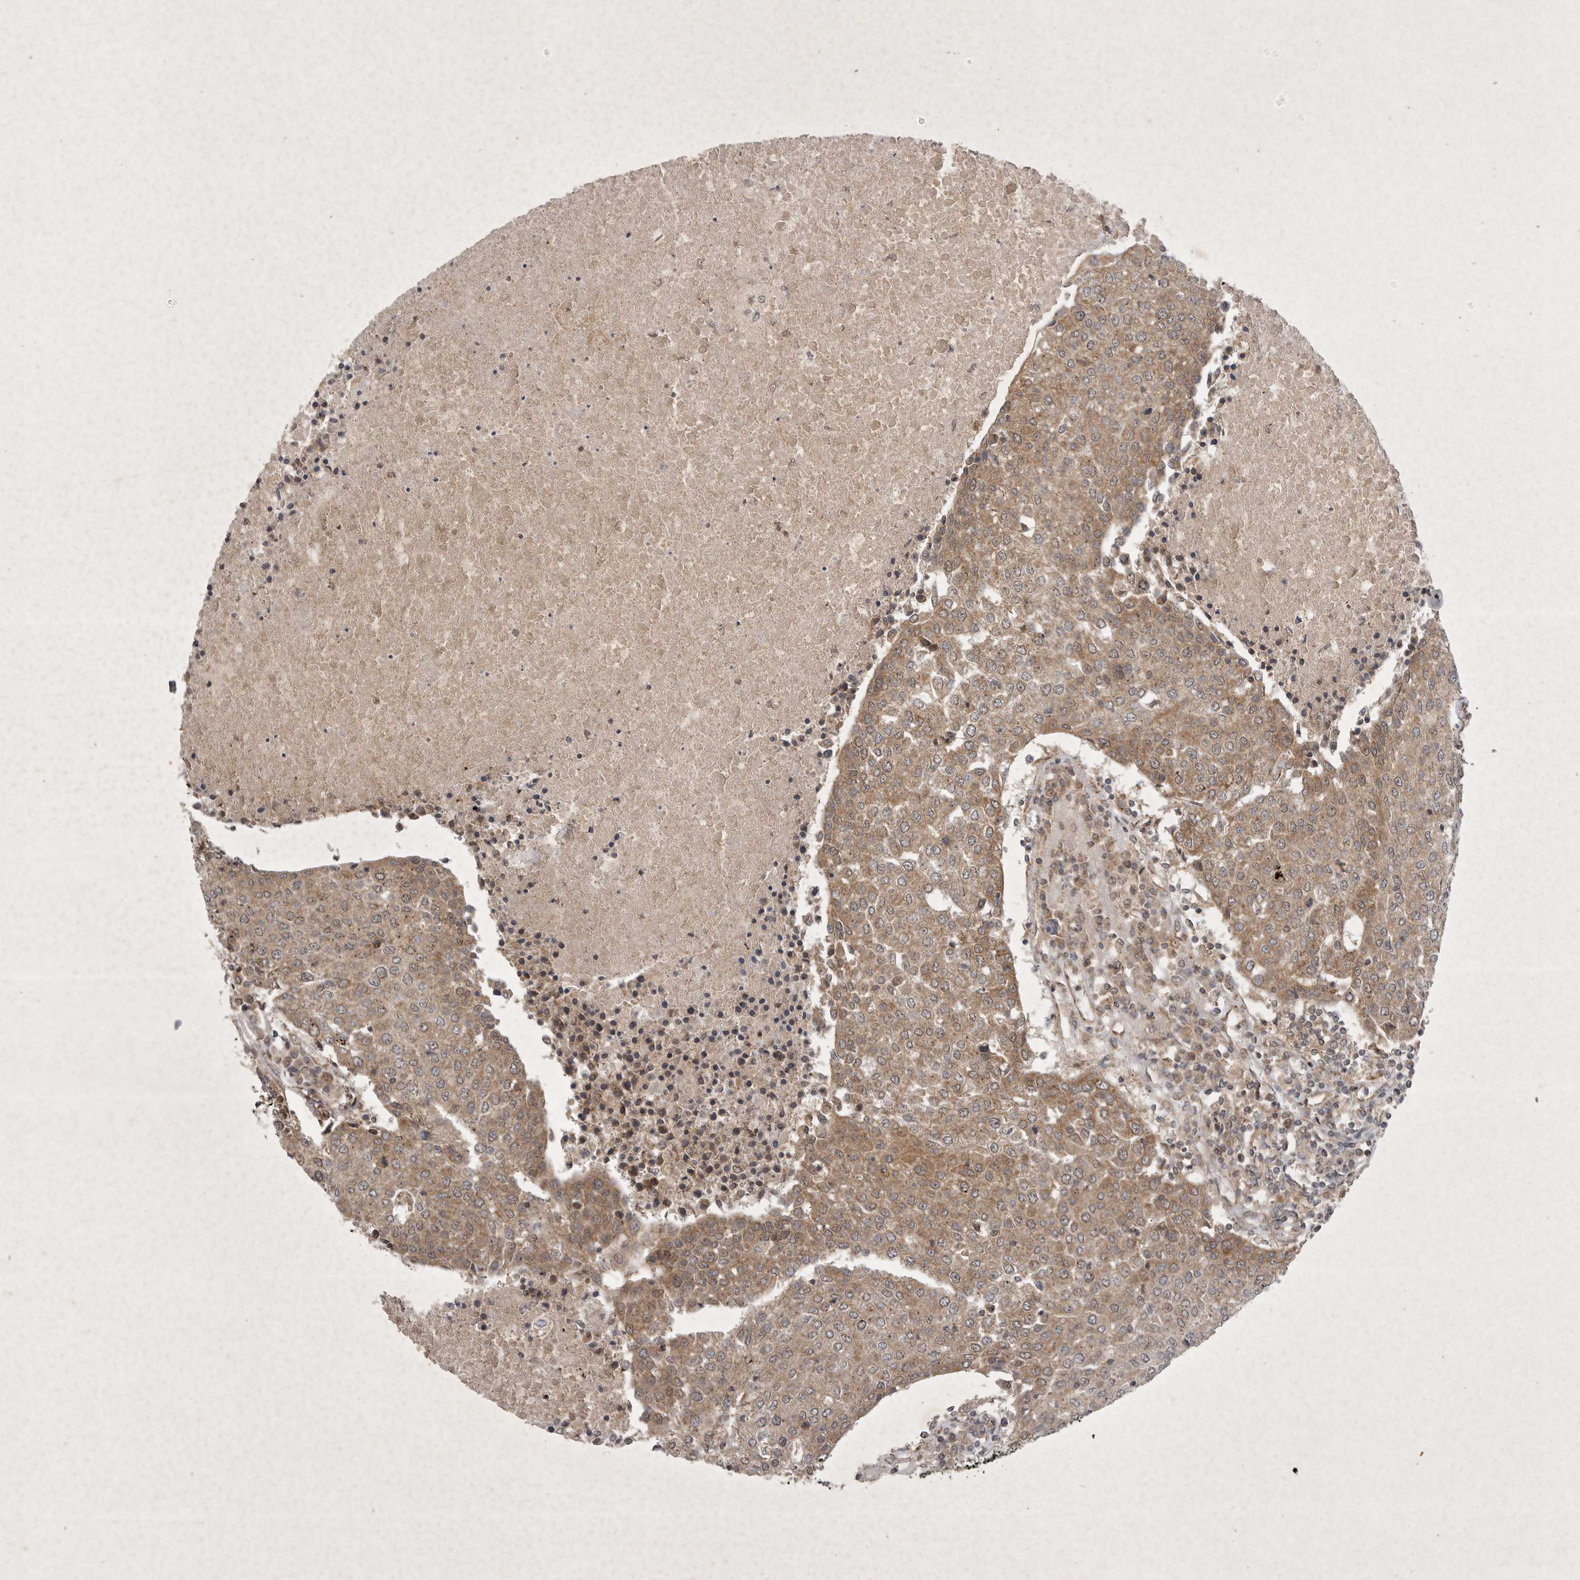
{"staining": {"intensity": "moderate", "quantity": ">75%", "location": "cytoplasmic/membranous"}, "tissue": "urothelial cancer", "cell_type": "Tumor cells", "image_type": "cancer", "snomed": [{"axis": "morphology", "description": "Urothelial carcinoma, High grade"}, {"axis": "topography", "description": "Urinary bladder"}], "caption": "This image shows immunohistochemistry (IHC) staining of urothelial carcinoma (high-grade), with medium moderate cytoplasmic/membranous expression in approximately >75% of tumor cells.", "gene": "DDR1", "patient": {"sex": "female", "age": 85}}